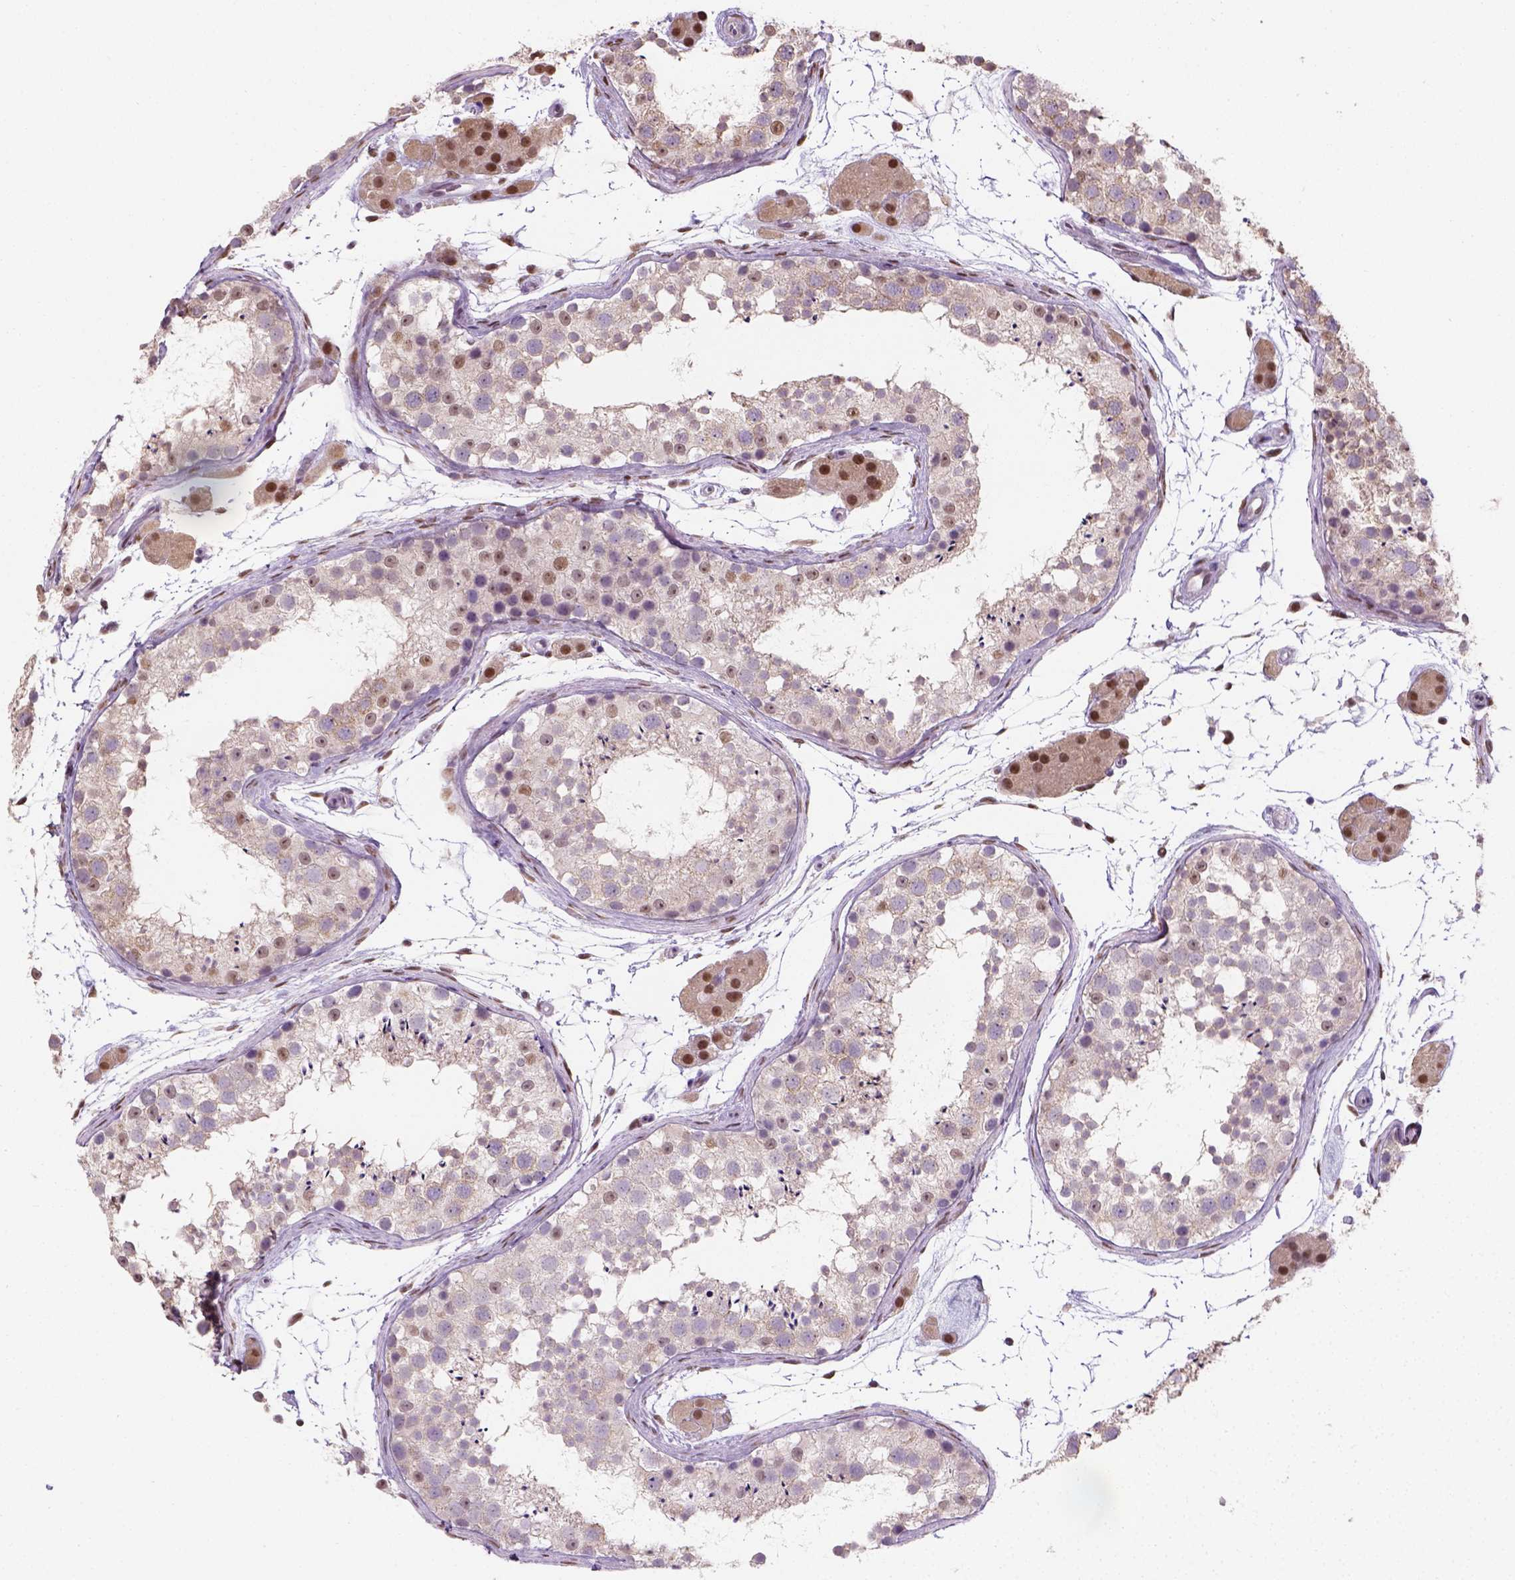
{"staining": {"intensity": "moderate", "quantity": "<25%", "location": "cytoplasmic/membranous,nuclear"}, "tissue": "testis", "cell_type": "Cells in seminiferous ducts", "image_type": "normal", "snomed": [{"axis": "morphology", "description": "Normal tissue, NOS"}, {"axis": "topography", "description": "Testis"}], "caption": "Moderate cytoplasmic/membranous,nuclear staining for a protein is identified in about <25% of cells in seminiferous ducts of benign testis using IHC.", "gene": "C1orf112", "patient": {"sex": "male", "age": 41}}